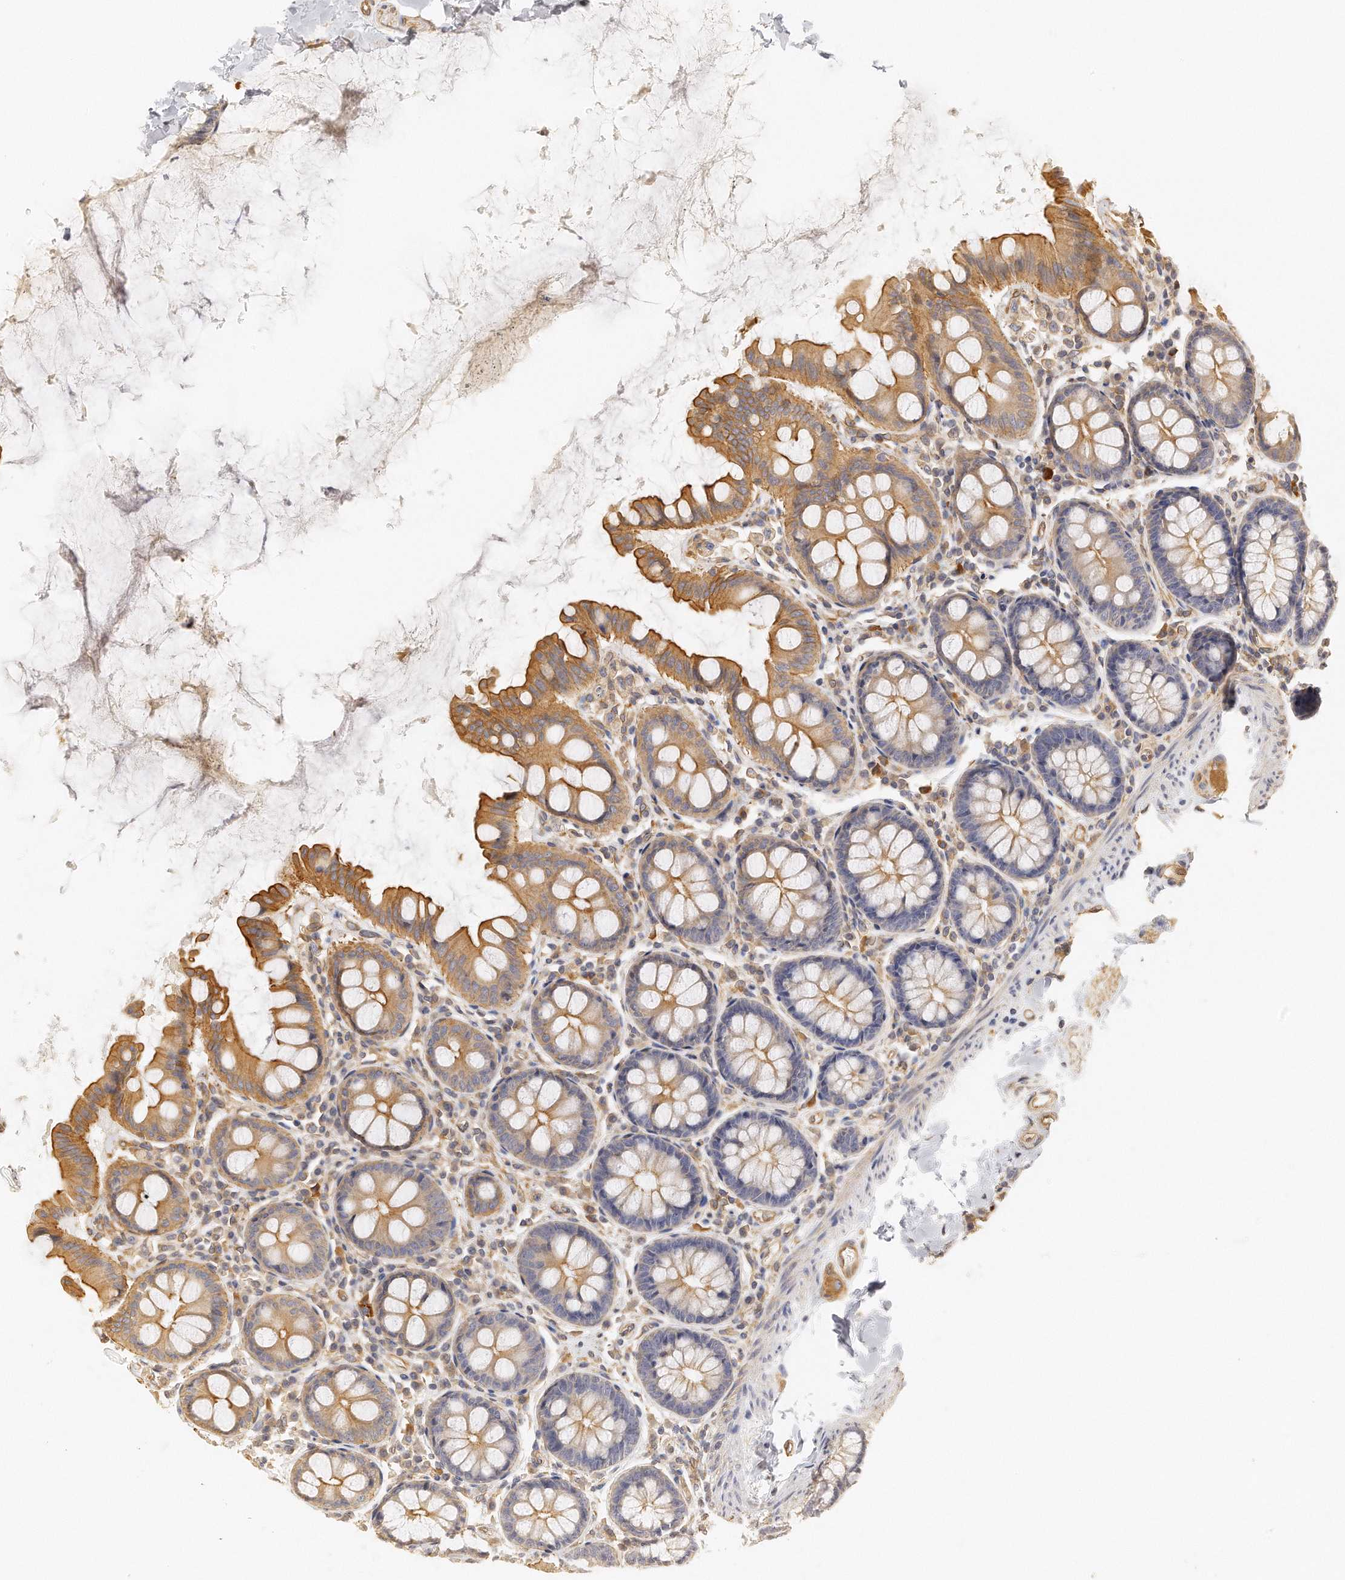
{"staining": {"intensity": "moderate", "quantity": ">75%", "location": "cytoplasmic/membranous"}, "tissue": "colon", "cell_type": "Endothelial cells", "image_type": "normal", "snomed": [{"axis": "morphology", "description": "Normal tissue, NOS"}, {"axis": "topography", "description": "Colon"}], "caption": "Colon was stained to show a protein in brown. There is medium levels of moderate cytoplasmic/membranous positivity in about >75% of endothelial cells.", "gene": "CHST7", "patient": {"sex": "female", "age": 61}}